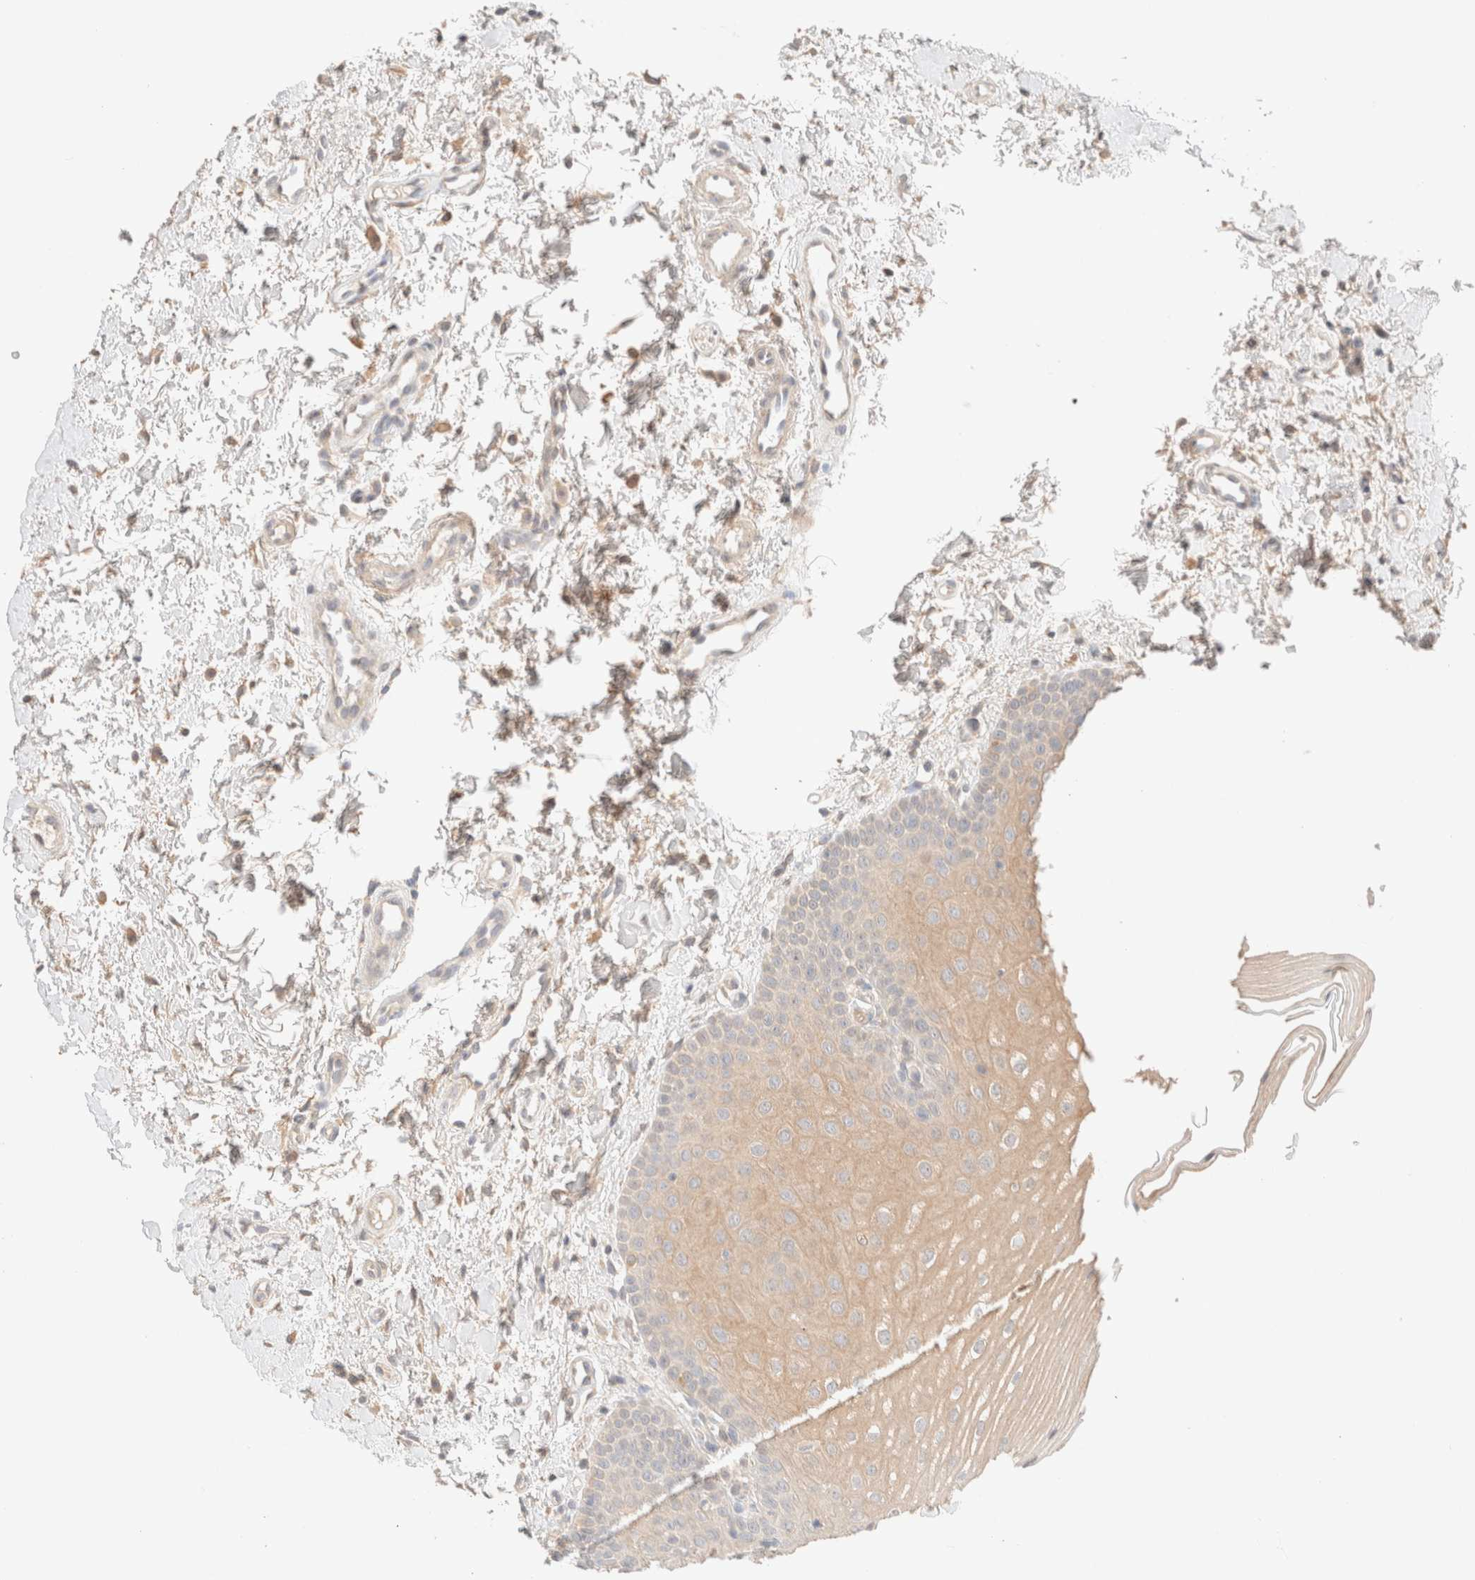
{"staining": {"intensity": "weak", "quantity": ">75%", "location": "cytoplasmic/membranous"}, "tissue": "oral mucosa", "cell_type": "Squamous epithelial cells", "image_type": "normal", "snomed": [{"axis": "morphology", "description": "Normal tissue, NOS"}, {"axis": "topography", "description": "Skin"}, {"axis": "topography", "description": "Oral tissue"}], "caption": "Immunohistochemistry (IHC) histopathology image of benign oral mucosa: human oral mucosa stained using IHC shows low levels of weak protein expression localized specifically in the cytoplasmic/membranous of squamous epithelial cells, appearing as a cytoplasmic/membranous brown color.", "gene": "SARM1", "patient": {"sex": "male", "age": 84}}